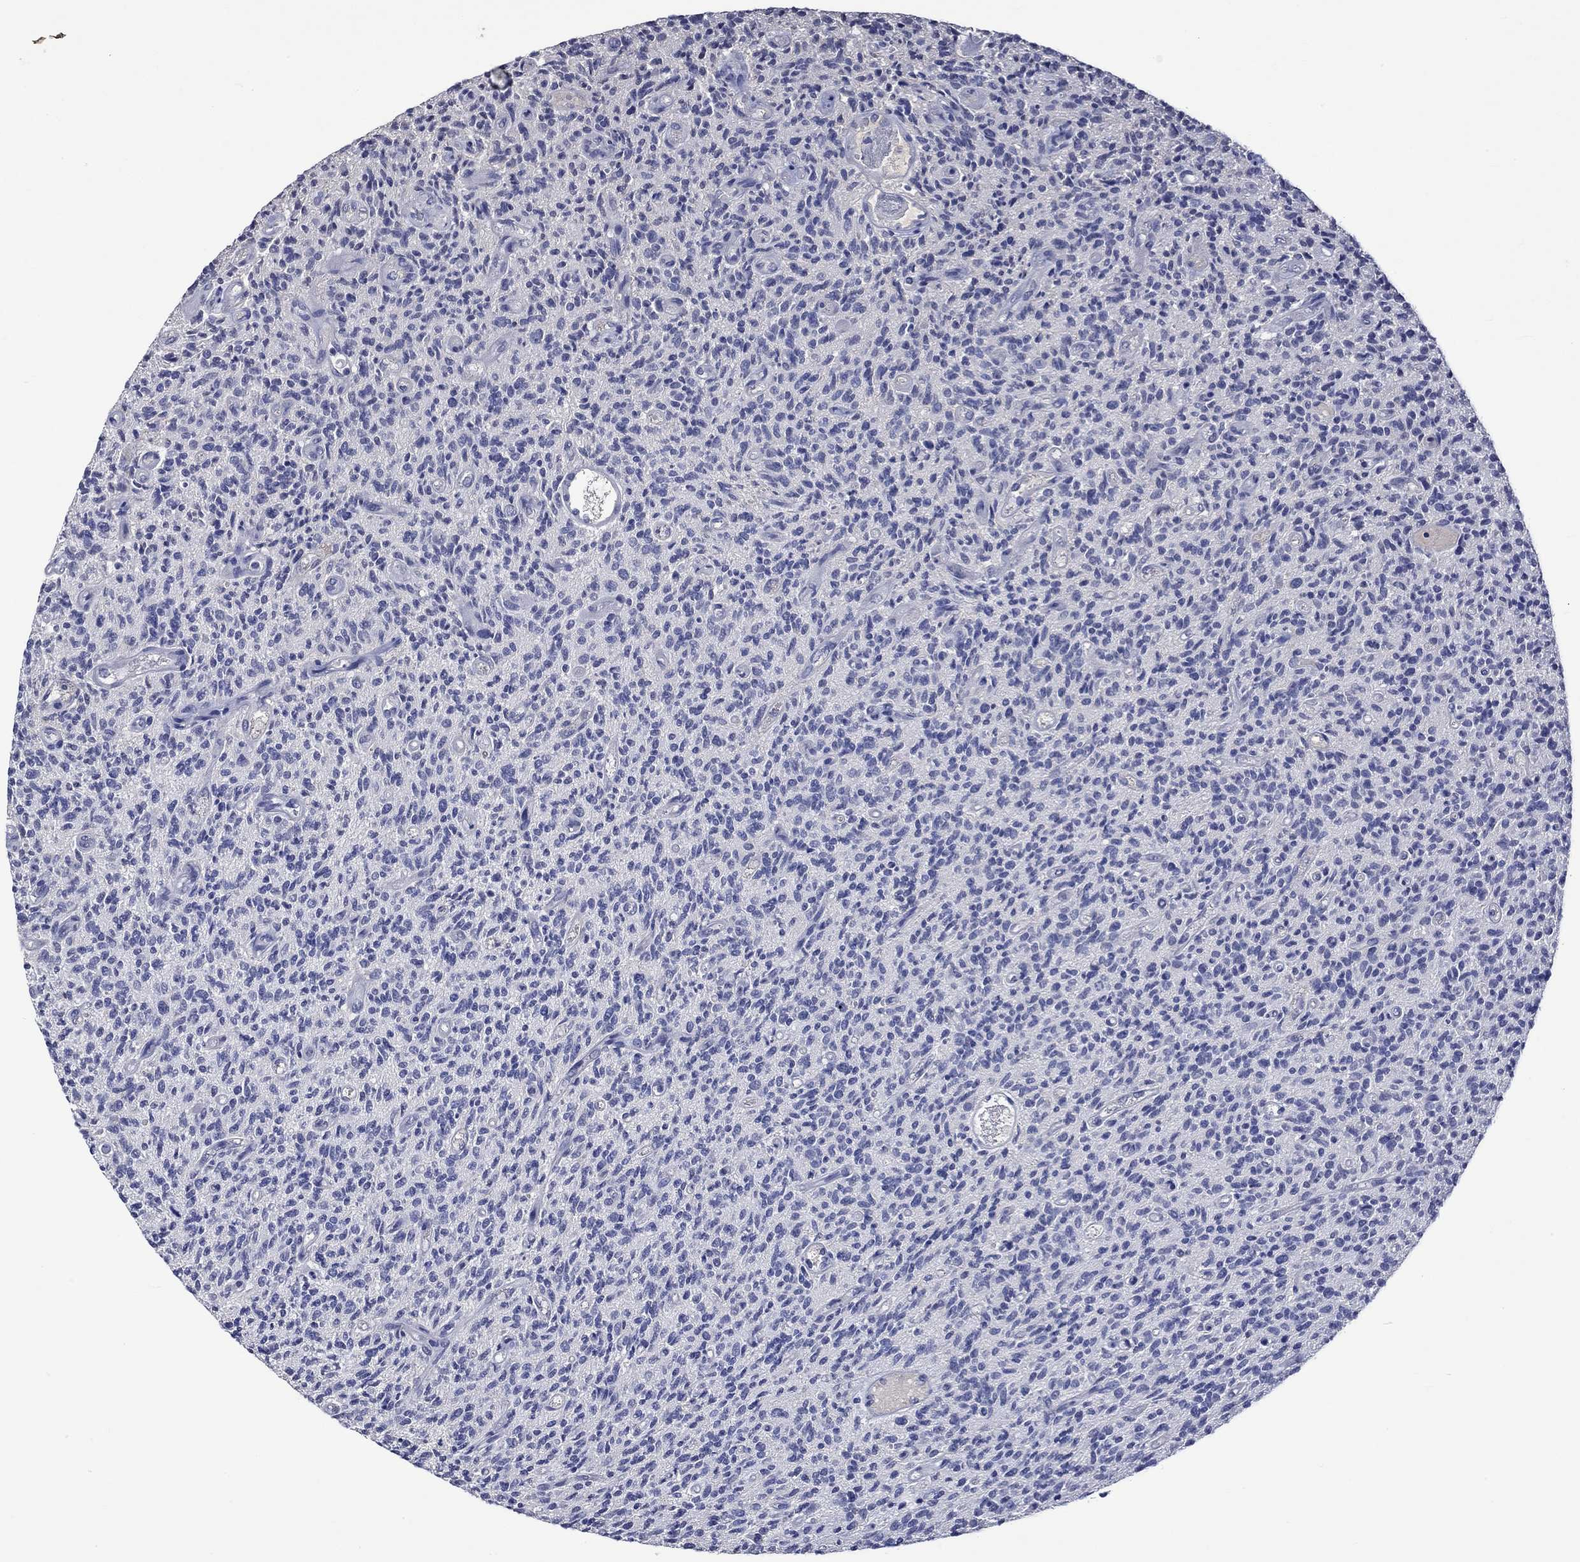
{"staining": {"intensity": "negative", "quantity": "none", "location": "none"}, "tissue": "glioma", "cell_type": "Tumor cells", "image_type": "cancer", "snomed": [{"axis": "morphology", "description": "Glioma, malignant, High grade"}, {"axis": "topography", "description": "Brain"}], "caption": "There is no significant expression in tumor cells of glioma.", "gene": "DDX3Y", "patient": {"sex": "male", "age": 64}}